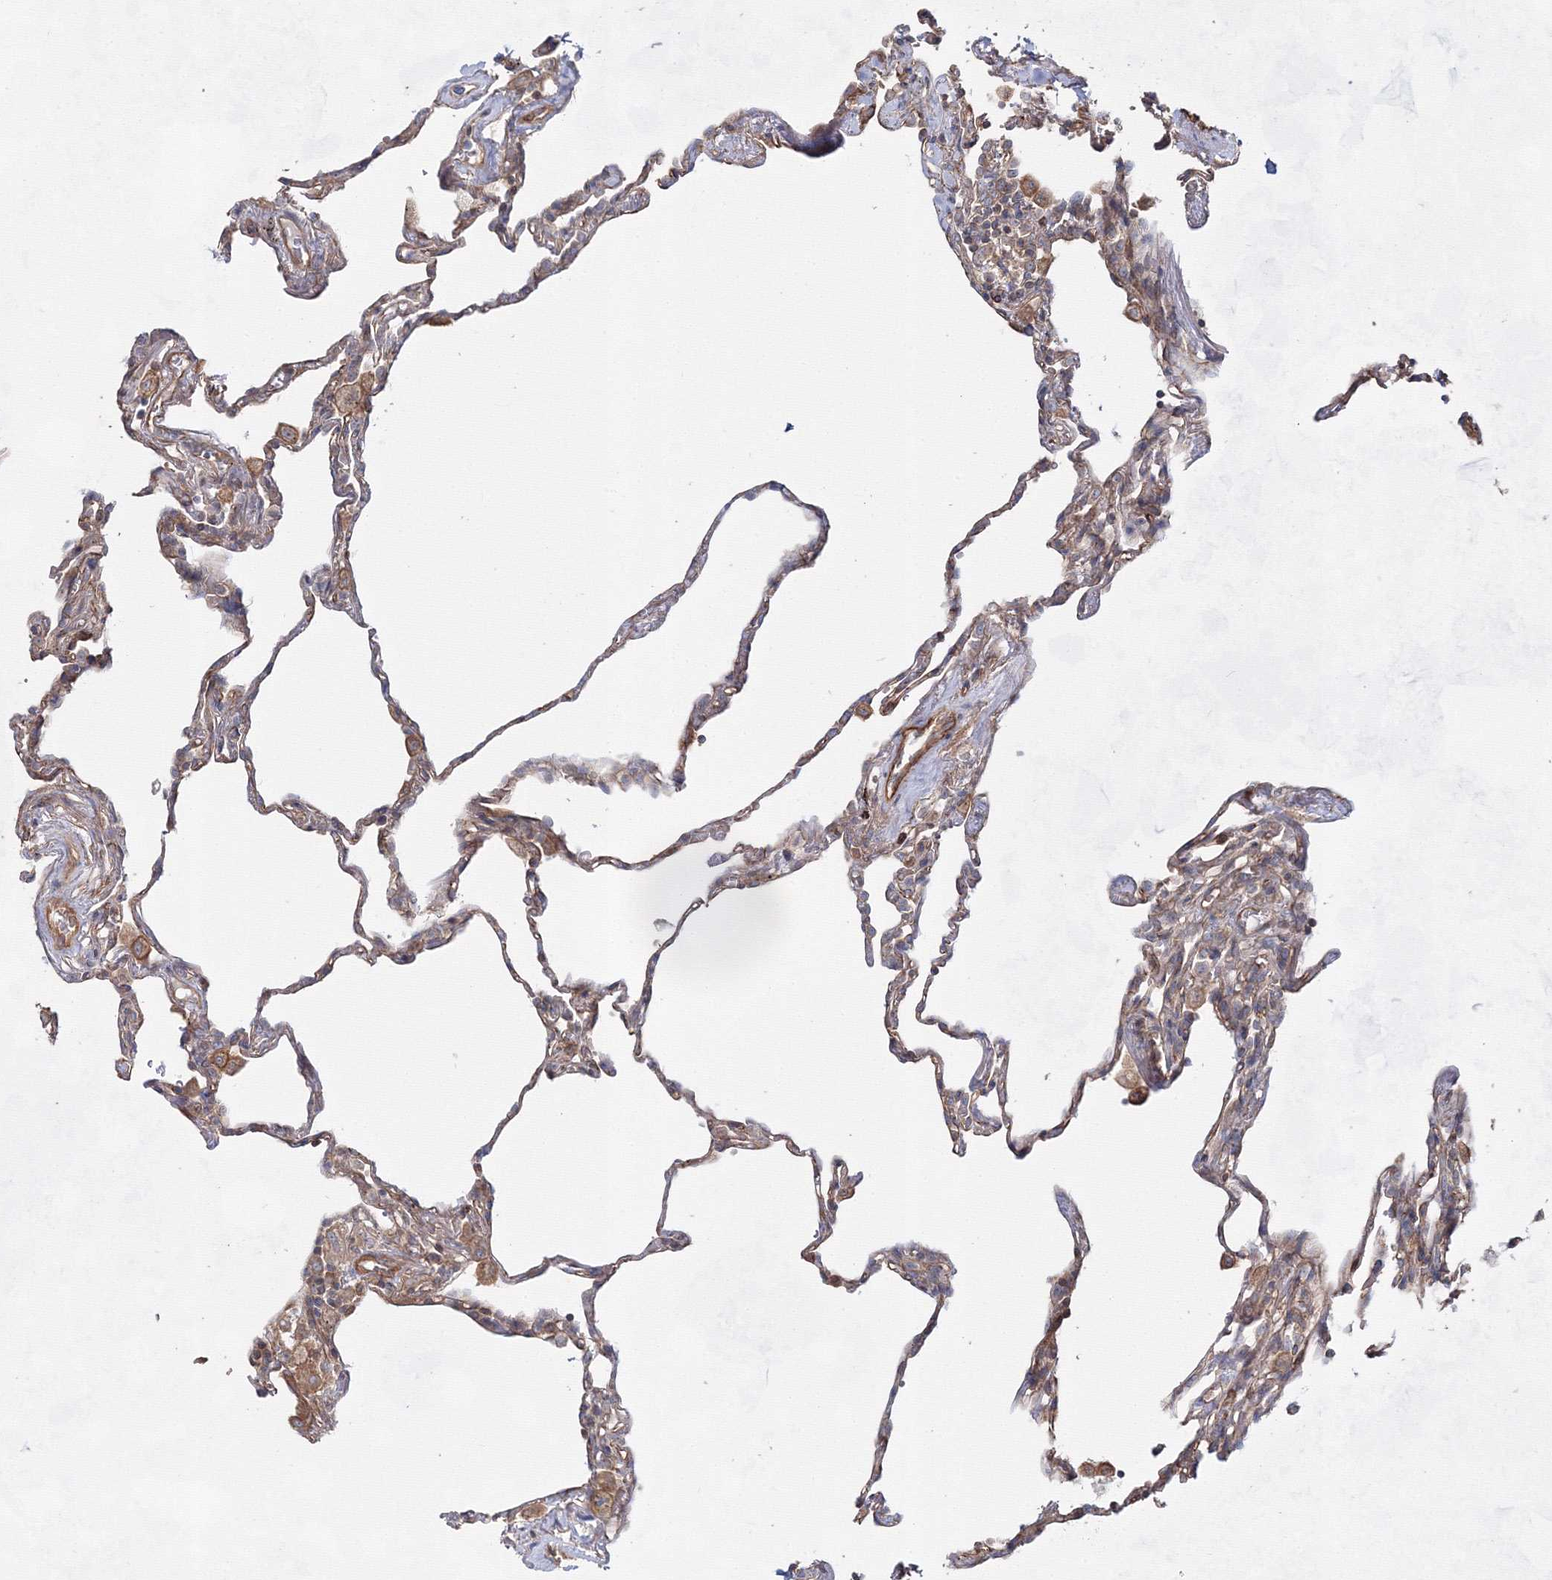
{"staining": {"intensity": "weak", "quantity": "<25%", "location": "cytoplasmic/membranous"}, "tissue": "lung", "cell_type": "Alveolar cells", "image_type": "normal", "snomed": [{"axis": "morphology", "description": "Normal tissue, NOS"}, {"axis": "topography", "description": "Lung"}], "caption": "The image displays no significant expression in alveolar cells of lung. (Stains: DAB (3,3'-diaminobenzidine) IHC with hematoxylin counter stain, Microscopy: brightfield microscopy at high magnification).", "gene": "EXOC6", "patient": {"sex": "male", "age": 59}}